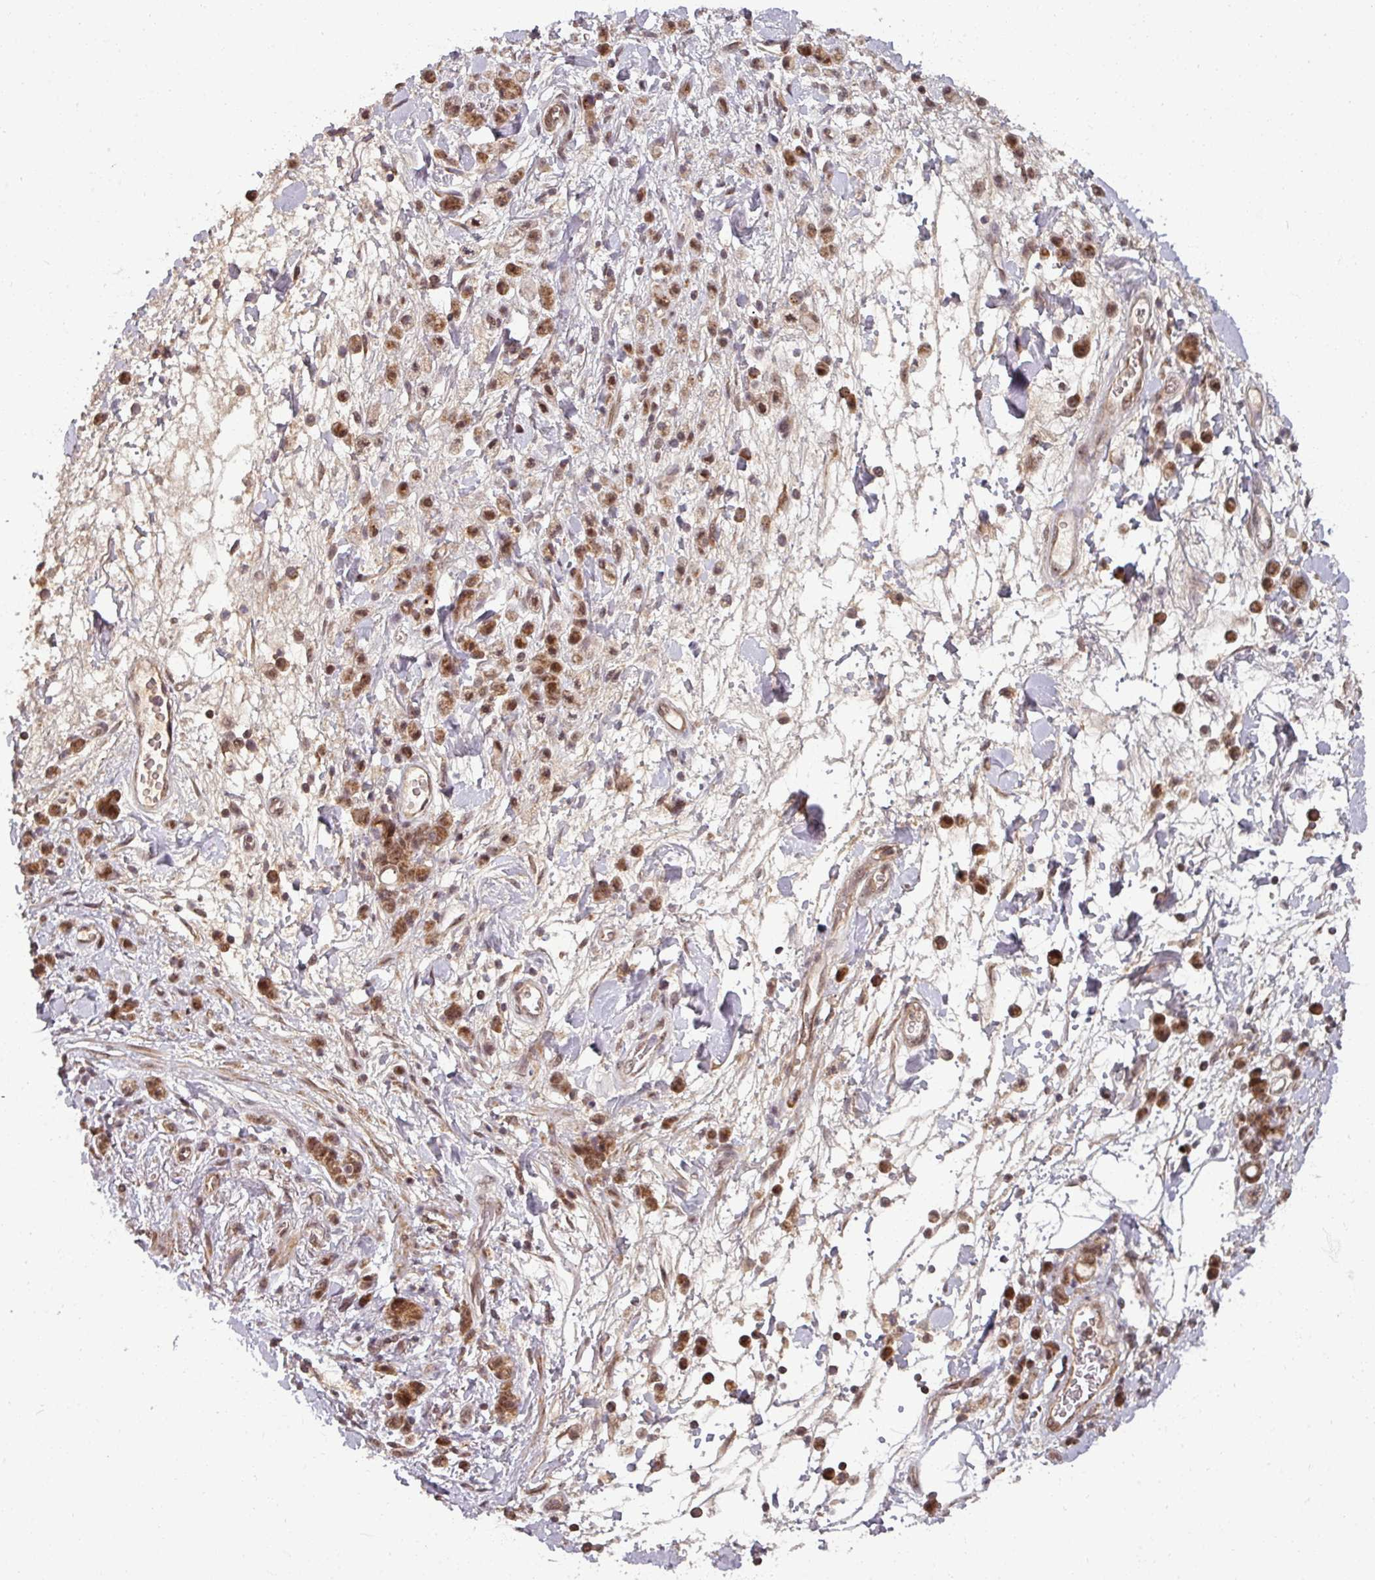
{"staining": {"intensity": "moderate", "quantity": ">75%", "location": "nuclear"}, "tissue": "stomach cancer", "cell_type": "Tumor cells", "image_type": "cancer", "snomed": [{"axis": "morphology", "description": "Adenocarcinoma, NOS"}, {"axis": "topography", "description": "Stomach"}], "caption": "Stomach cancer stained with a protein marker demonstrates moderate staining in tumor cells.", "gene": "SWI5", "patient": {"sex": "male", "age": 77}}